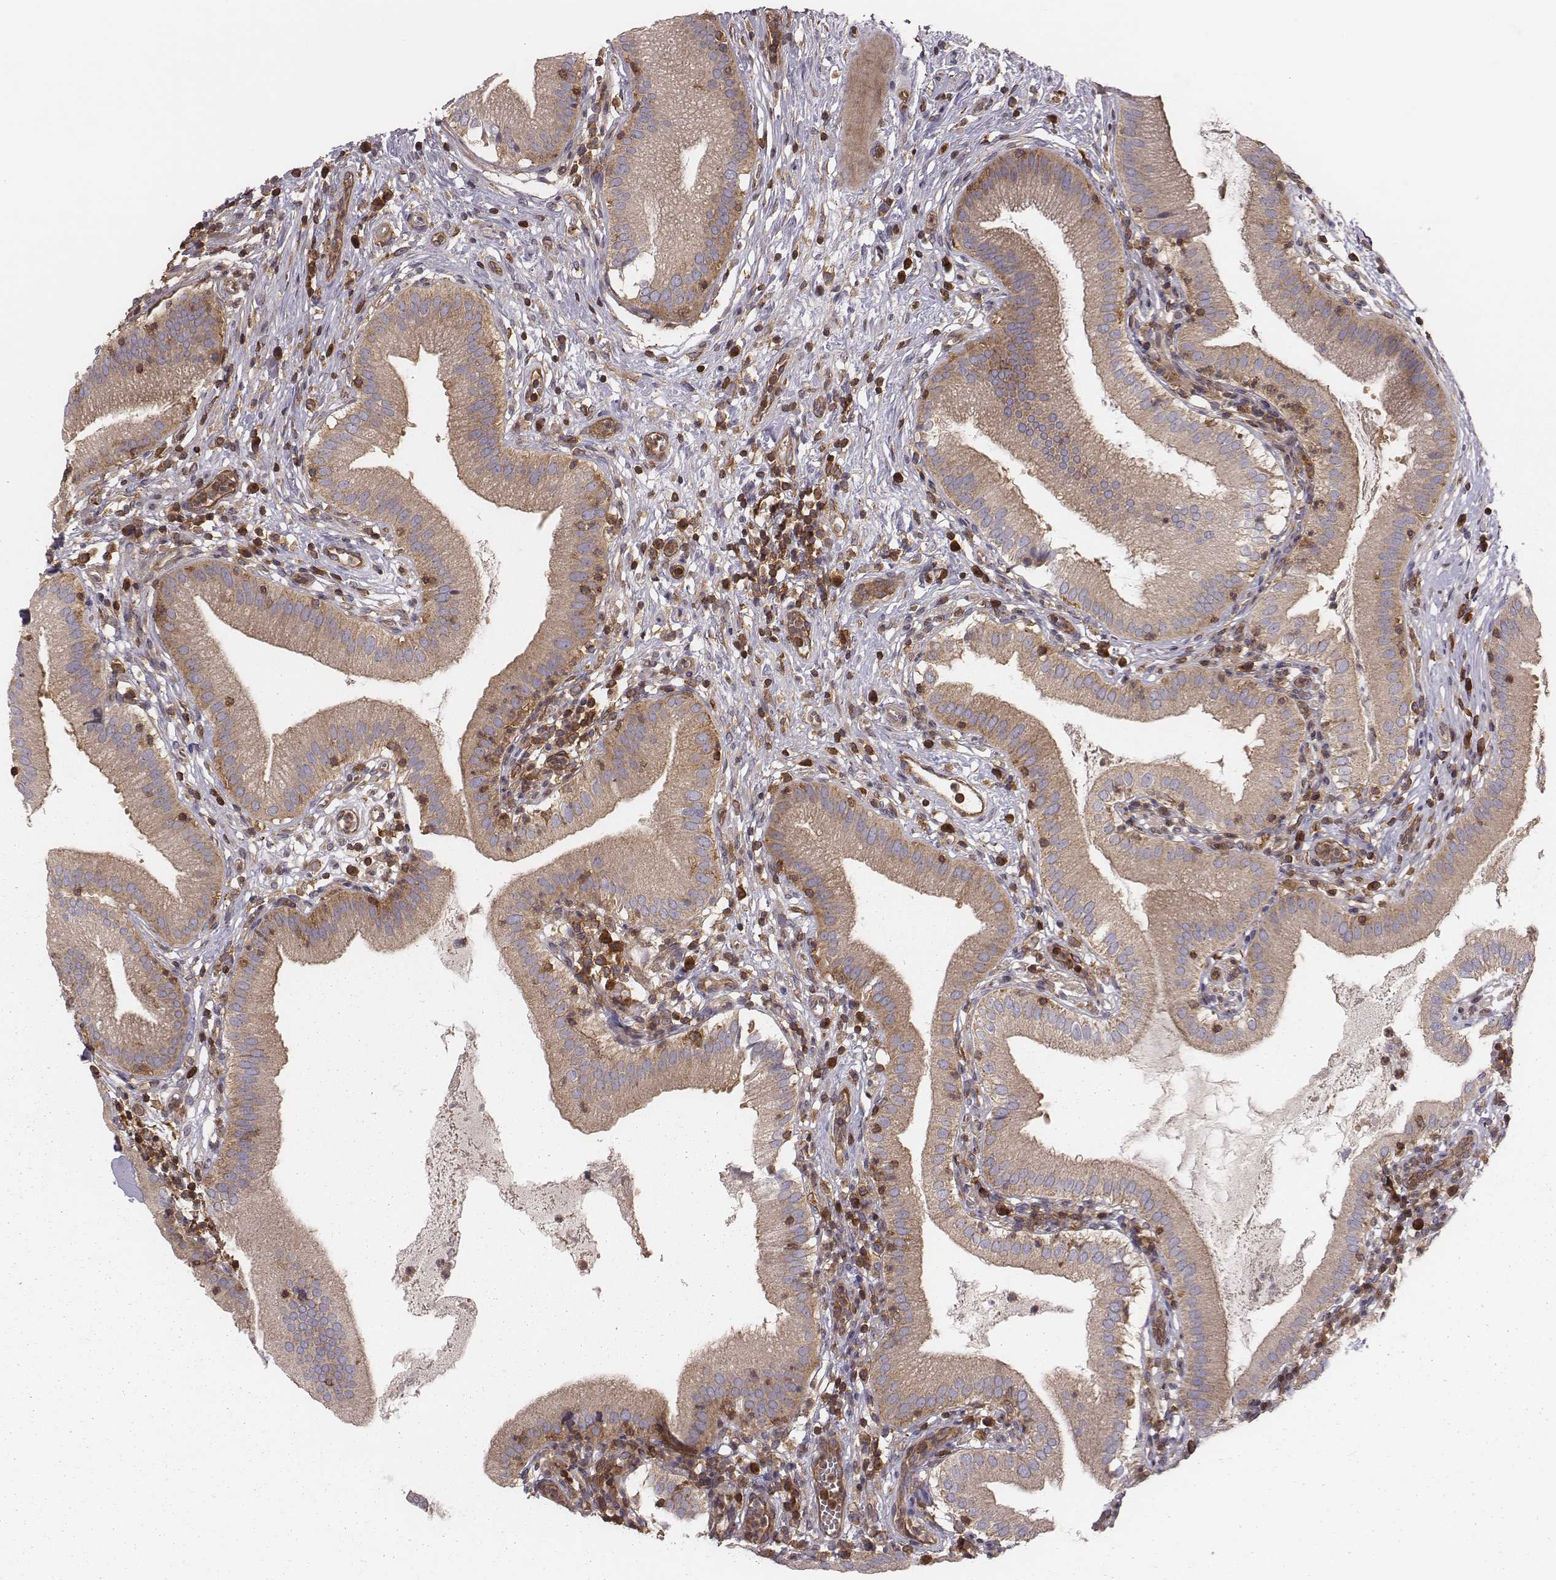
{"staining": {"intensity": "weak", "quantity": ">75%", "location": "cytoplasmic/membranous"}, "tissue": "gallbladder", "cell_type": "Glandular cells", "image_type": "normal", "snomed": [{"axis": "morphology", "description": "Normal tissue, NOS"}, {"axis": "topography", "description": "Gallbladder"}], "caption": "IHC histopathology image of unremarkable gallbladder: human gallbladder stained using IHC shows low levels of weak protein expression localized specifically in the cytoplasmic/membranous of glandular cells, appearing as a cytoplasmic/membranous brown color.", "gene": "CAD", "patient": {"sex": "female", "age": 65}}